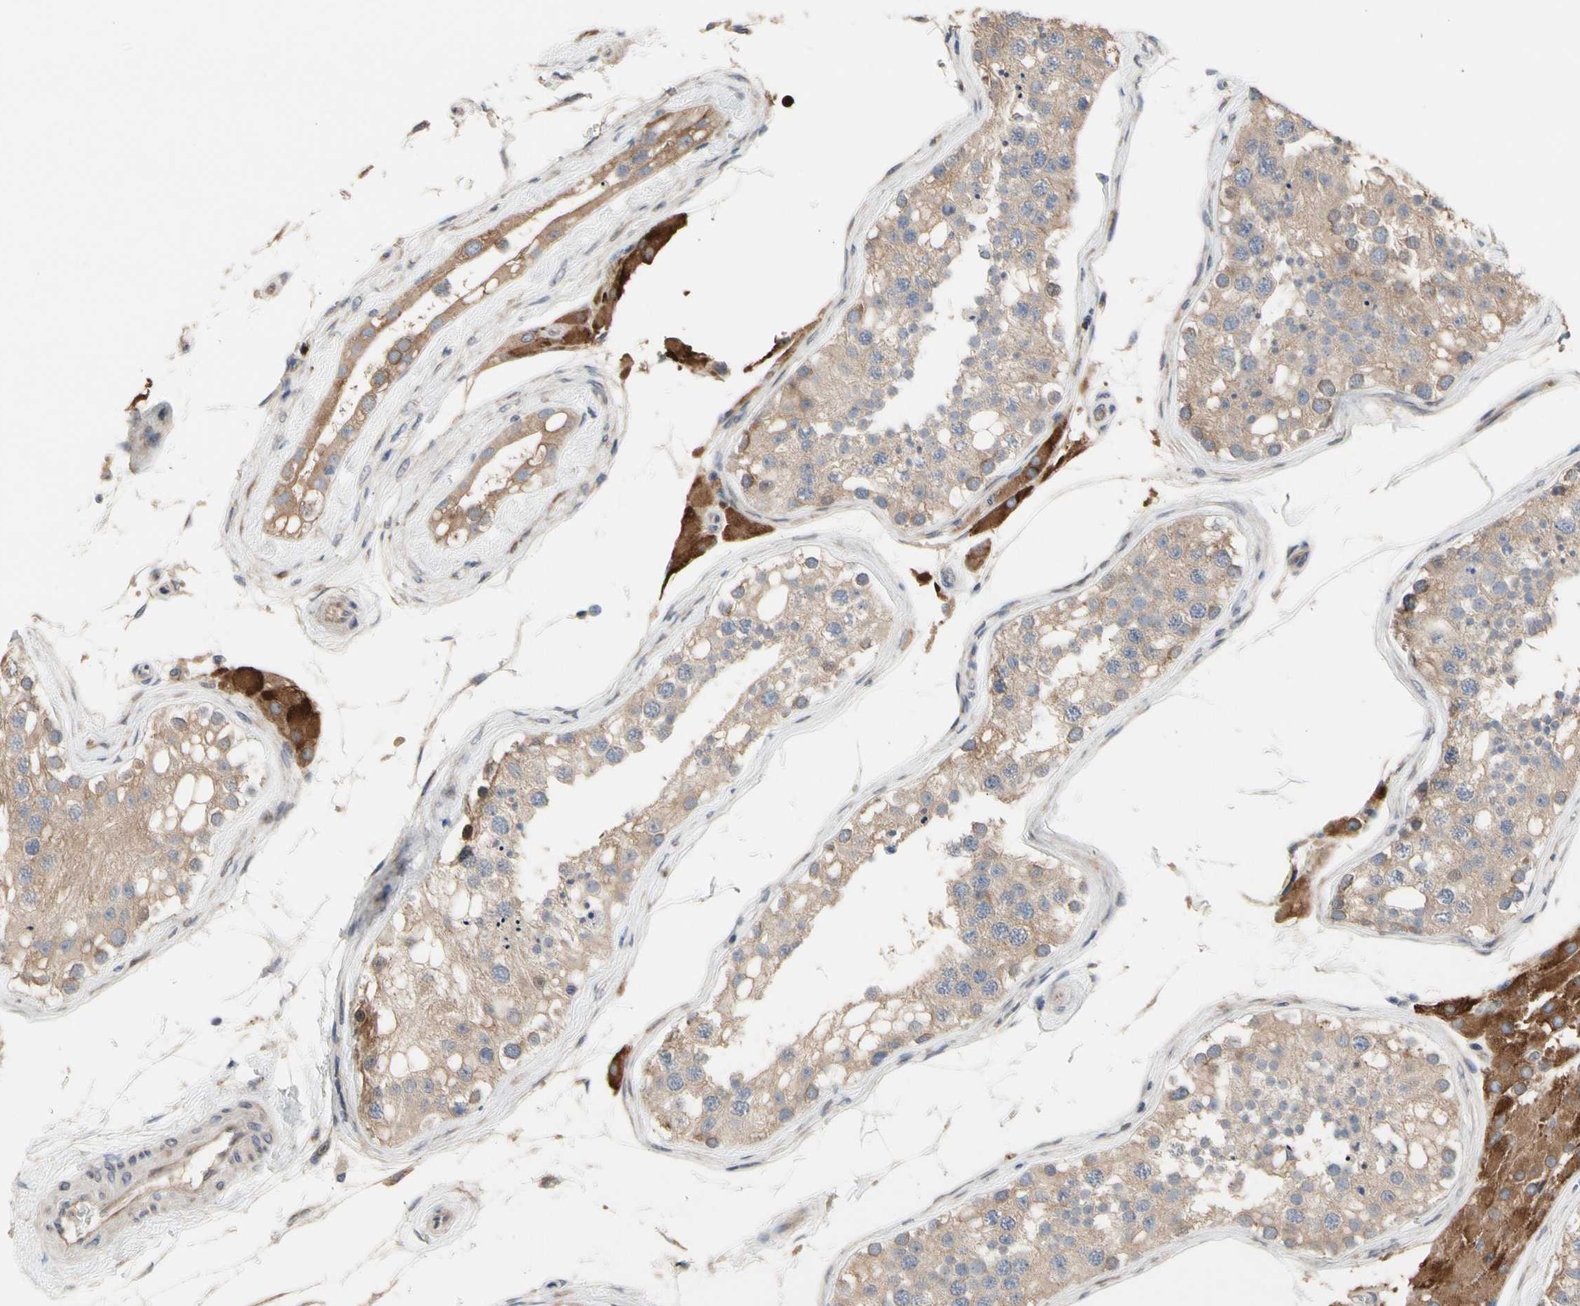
{"staining": {"intensity": "weak", "quantity": ">75%", "location": "cytoplasmic/membranous"}, "tissue": "testis", "cell_type": "Cells in seminiferous ducts", "image_type": "normal", "snomed": [{"axis": "morphology", "description": "Normal tissue, NOS"}, {"axis": "topography", "description": "Testis"}], "caption": "Cells in seminiferous ducts show low levels of weak cytoplasmic/membranous positivity in approximately >75% of cells in normal human testis. The protein of interest is stained brown, and the nuclei are stained in blue (DAB IHC with brightfield microscopy, high magnification).", "gene": "HMGCR", "patient": {"sex": "male", "age": 68}}